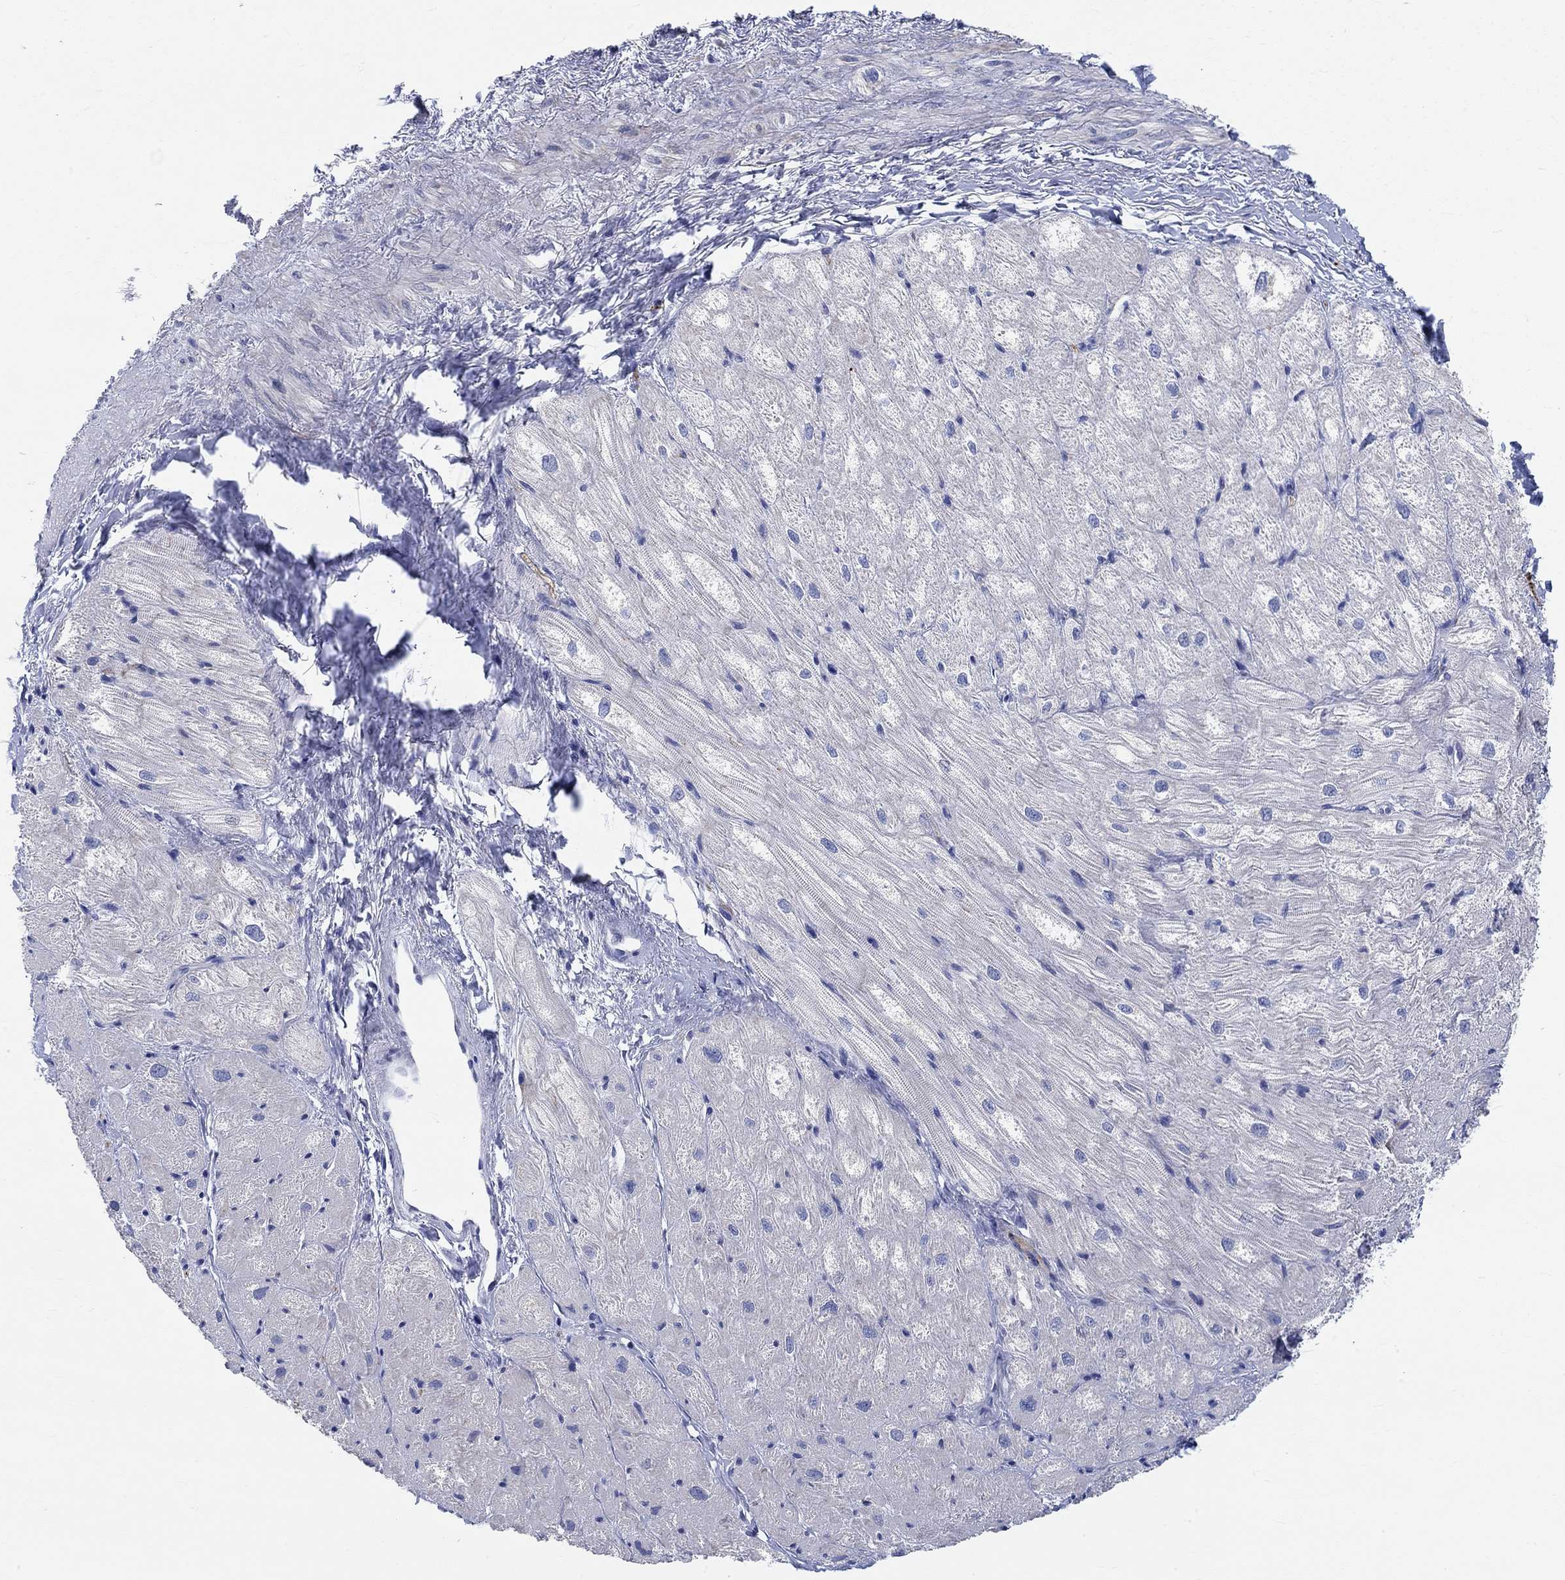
{"staining": {"intensity": "negative", "quantity": "none", "location": "none"}, "tissue": "heart muscle", "cell_type": "Cardiomyocytes", "image_type": "normal", "snomed": [{"axis": "morphology", "description": "Normal tissue, NOS"}, {"axis": "topography", "description": "Heart"}], "caption": "Image shows no significant protein staining in cardiomyocytes of benign heart muscle. (Brightfield microscopy of DAB (3,3'-diaminobenzidine) immunohistochemistry at high magnification).", "gene": "NAV3", "patient": {"sex": "male", "age": 57}}